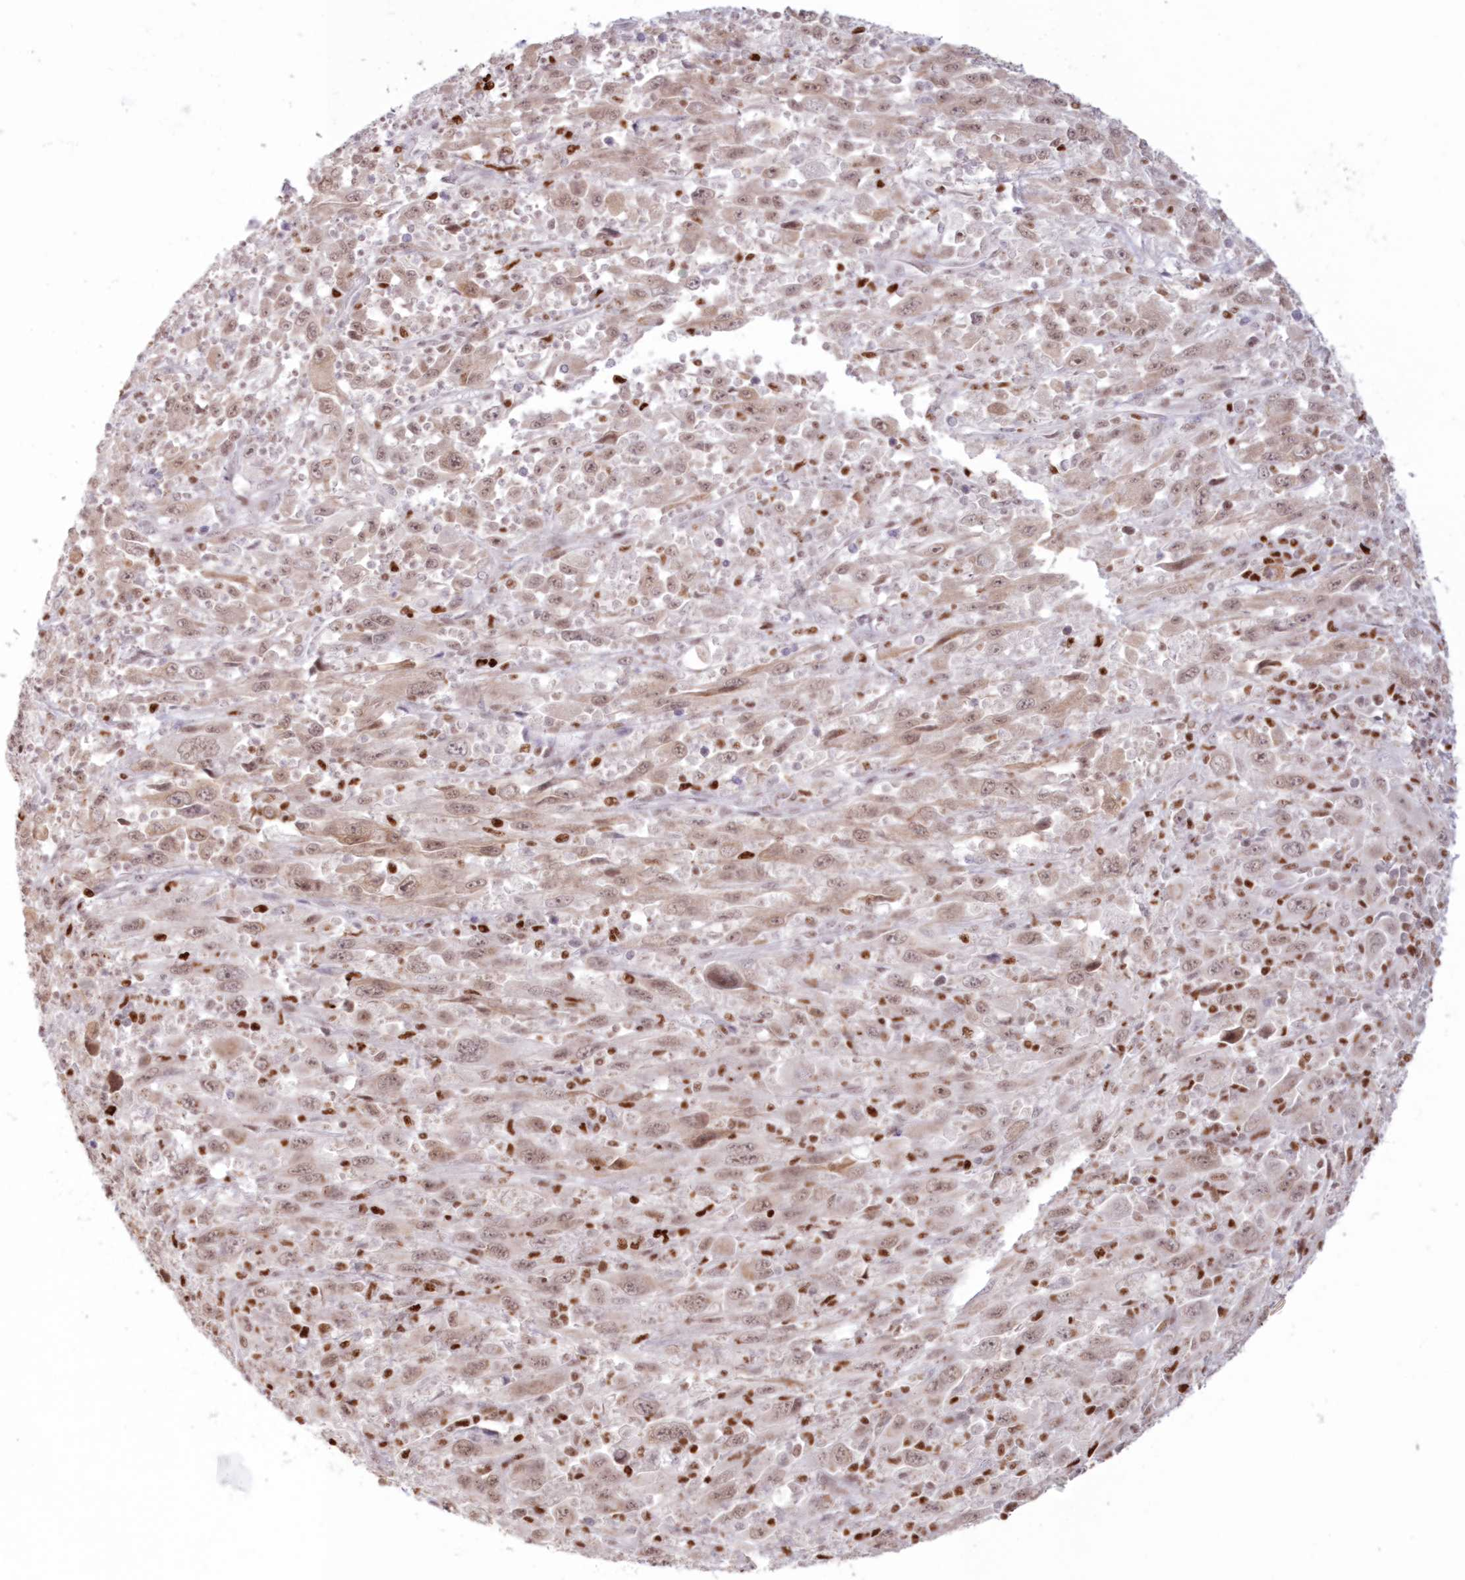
{"staining": {"intensity": "weak", "quantity": ">75%", "location": "nuclear"}, "tissue": "melanoma", "cell_type": "Tumor cells", "image_type": "cancer", "snomed": [{"axis": "morphology", "description": "Malignant melanoma, Metastatic site"}, {"axis": "topography", "description": "Skin"}], "caption": "Immunohistochemistry micrograph of neoplastic tissue: malignant melanoma (metastatic site) stained using IHC reveals low levels of weak protein expression localized specifically in the nuclear of tumor cells, appearing as a nuclear brown color.", "gene": "POLR2B", "patient": {"sex": "female", "age": 56}}